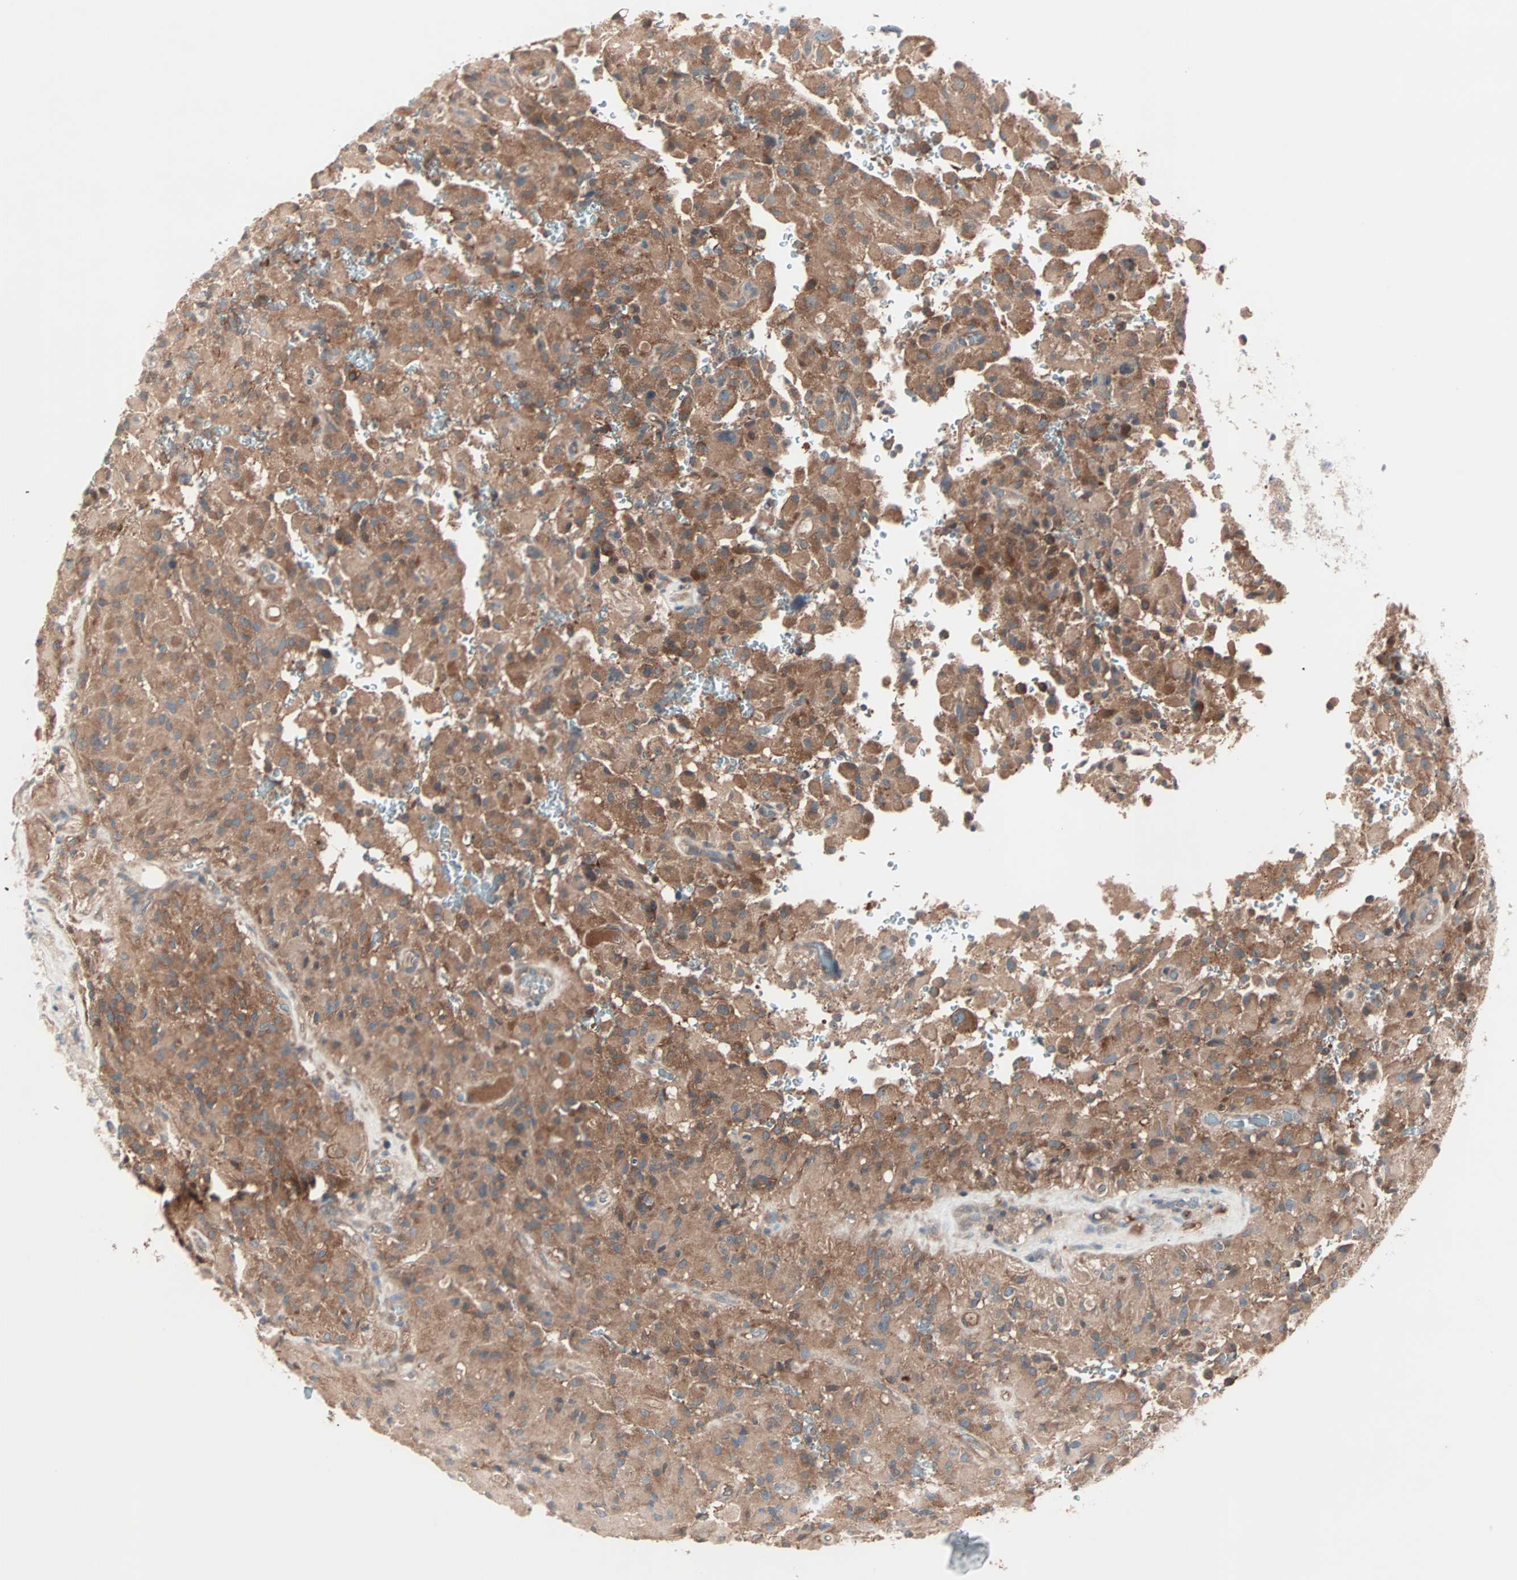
{"staining": {"intensity": "moderate", "quantity": ">75%", "location": "cytoplasmic/membranous"}, "tissue": "glioma", "cell_type": "Tumor cells", "image_type": "cancer", "snomed": [{"axis": "morphology", "description": "Glioma, malignant, High grade"}, {"axis": "topography", "description": "Brain"}], "caption": "Malignant glioma (high-grade) stained with a brown dye exhibits moderate cytoplasmic/membranous positive positivity in about >75% of tumor cells.", "gene": "CAD", "patient": {"sex": "male", "age": 71}}